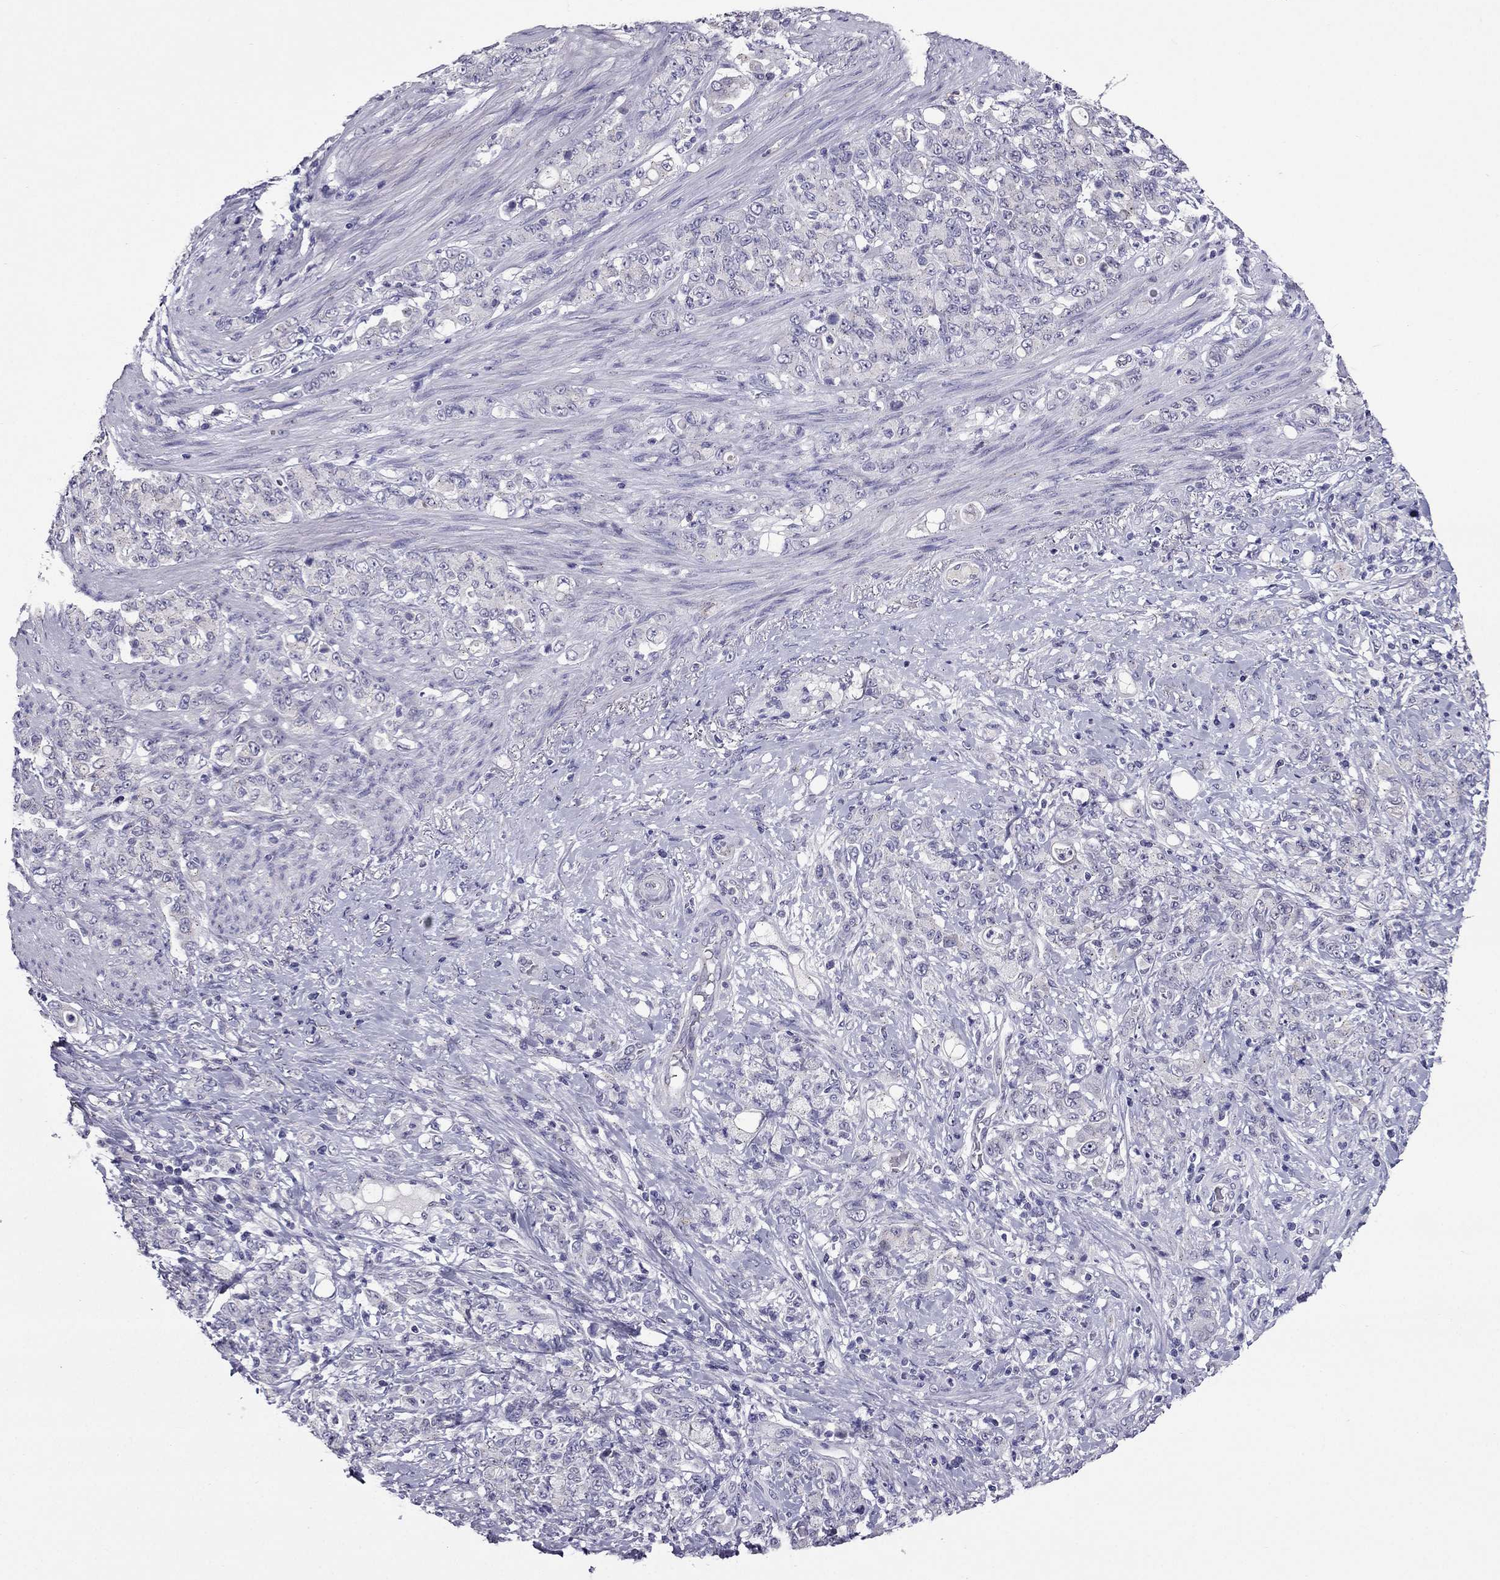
{"staining": {"intensity": "negative", "quantity": "none", "location": "none"}, "tissue": "stomach cancer", "cell_type": "Tumor cells", "image_type": "cancer", "snomed": [{"axis": "morphology", "description": "Adenocarcinoma, NOS"}, {"axis": "topography", "description": "Stomach"}], "caption": "This is an IHC histopathology image of adenocarcinoma (stomach). There is no expression in tumor cells.", "gene": "MYBPH", "patient": {"sex": "female", "age": 79}}